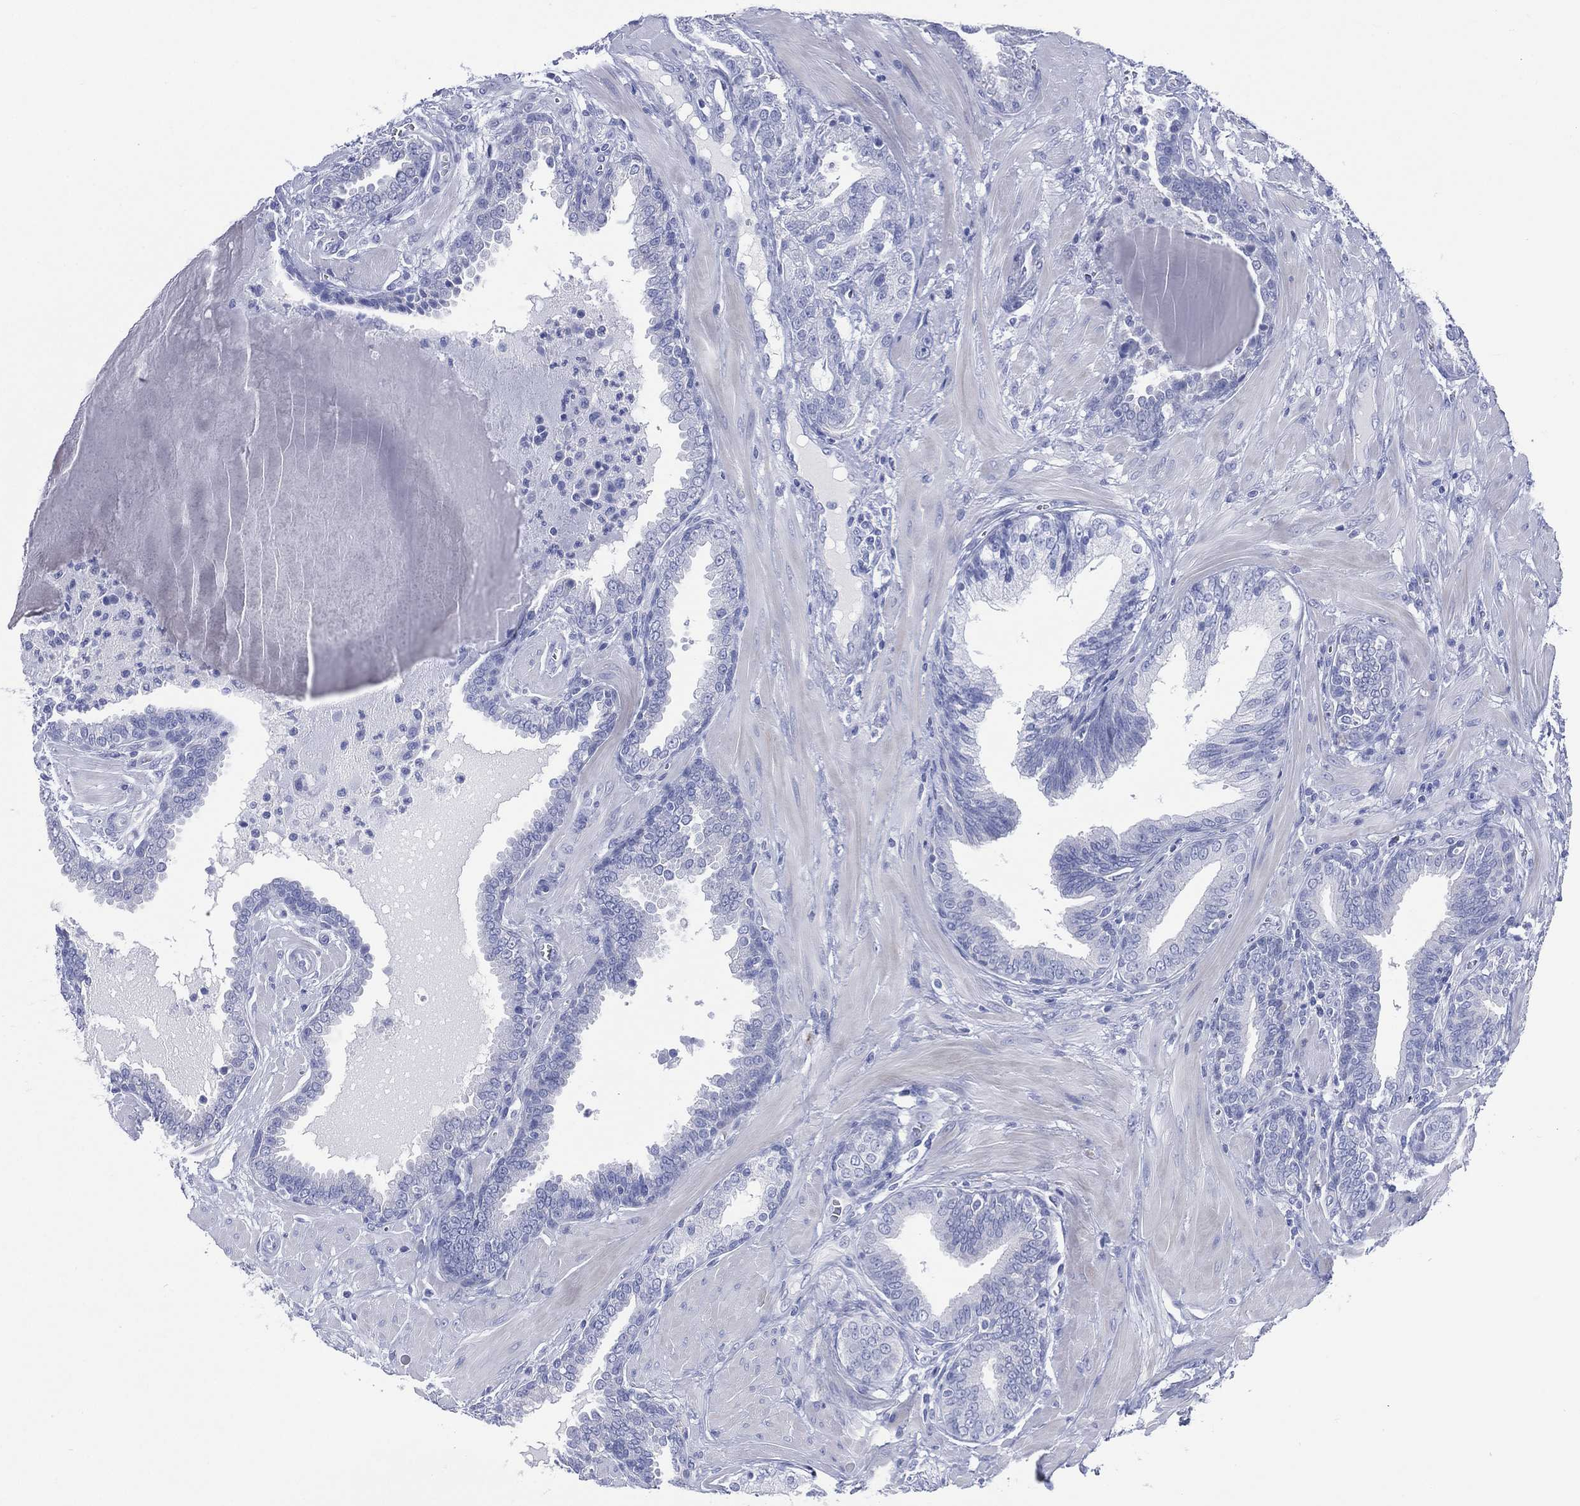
{"staining": {"intensity": "negative", "quantity": "none", "location": "none"}, "tissue": "prostate cancer", "cell_type": "Tumor cells", "image_type": "cancer", "snomed": [{"axis": "morphology", "description": "Adenocarcinoma, NOS"}, {"axis": "topography", "description": "Prostate"}], "caption": "DAB immunohistochemical staining of prostate cancer shows no significant staining in tumor cells.", "gene": "LRRD1", "patient": {"sex": "male", "age": 57}}